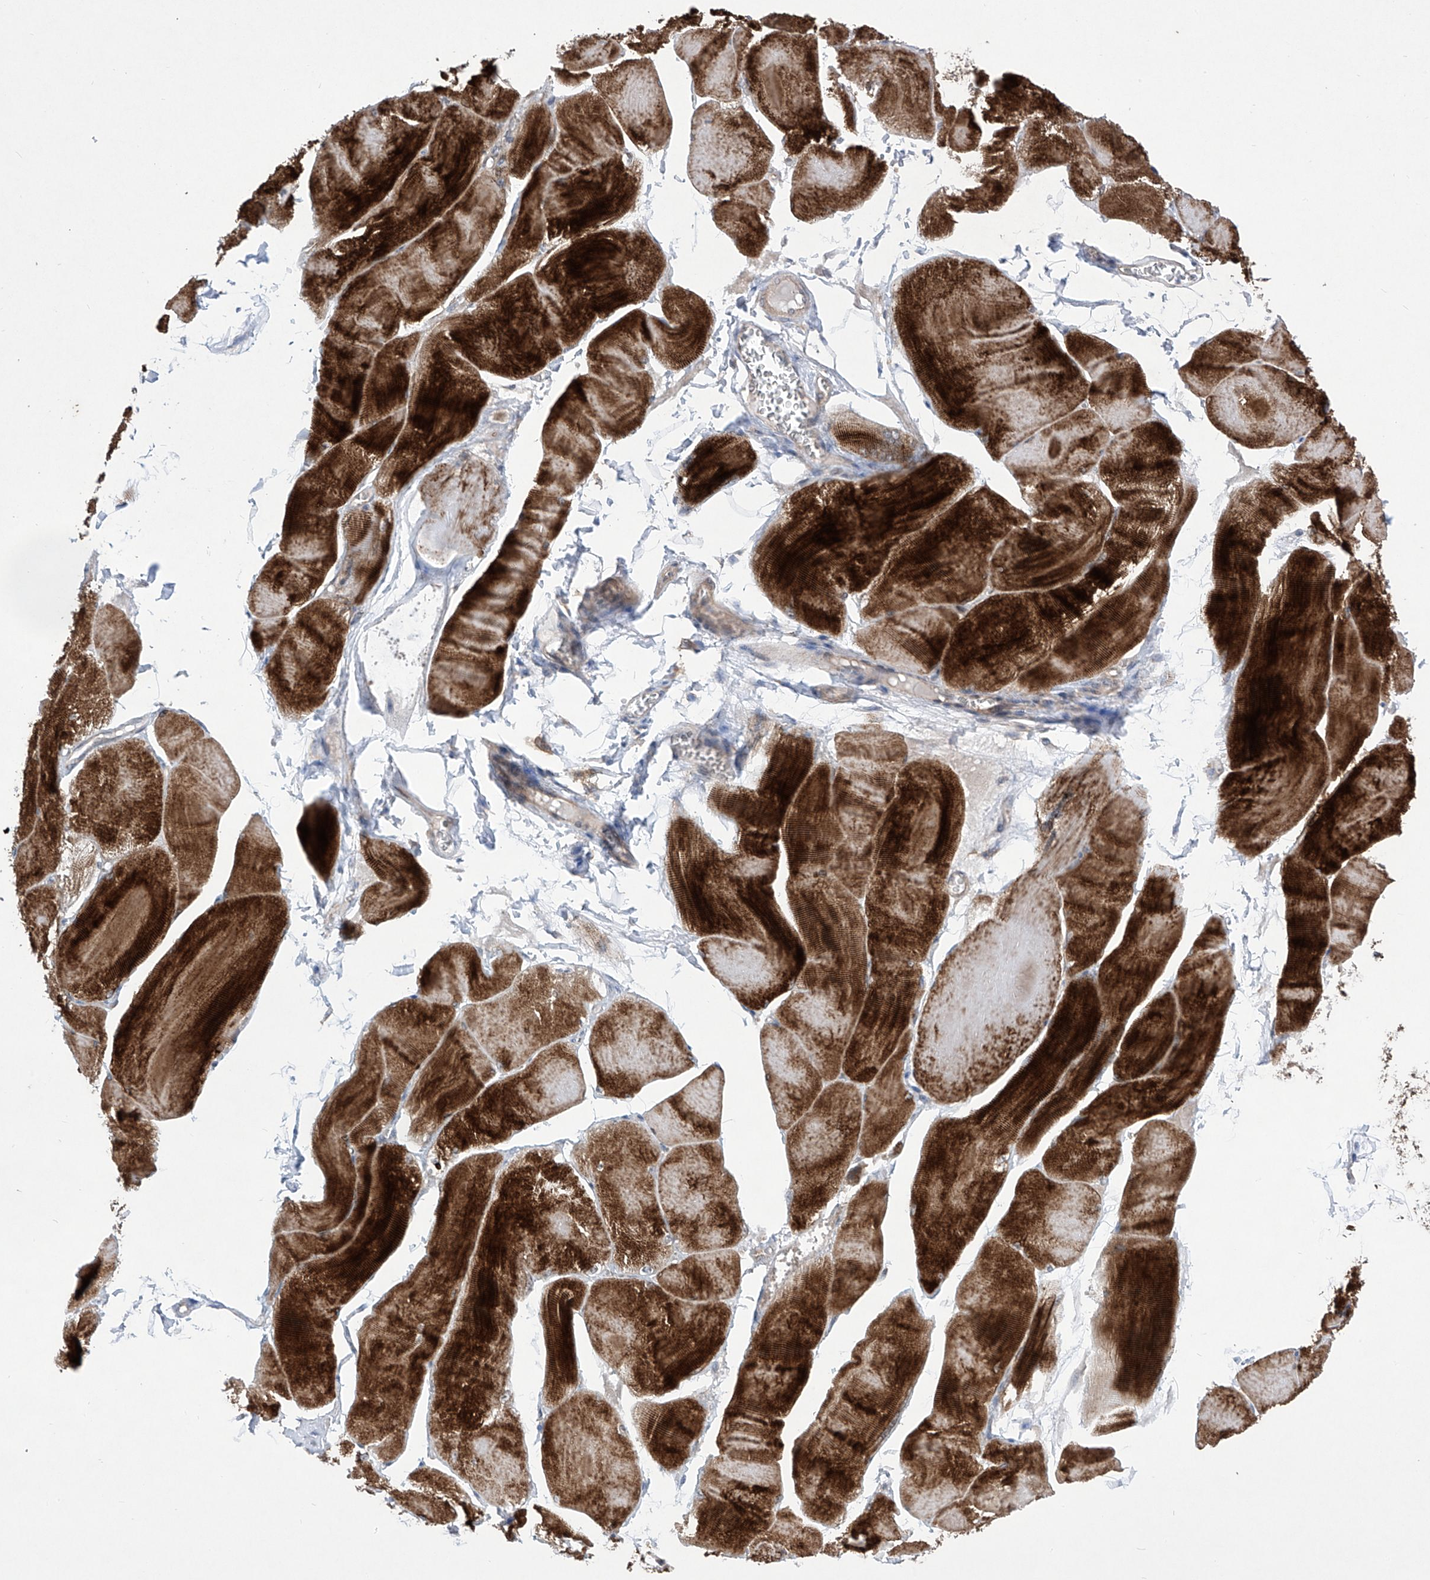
{"staining": {"intensity": "strong", "quantity": ">75%", "location": "cytoplasmic/membranous"}, "tissue": "skeletal muscle", "cell_type": "Myocytes", "image_type": "normal", "snomed": [{"axis": "morphology", "description": "Normal tissue, NOS"}, {"axis": "morphology", "description": "Basal cell carcinoma"}, {"axis": "topography", "description": "Skeletal muscle"}], "caption": "A micrograph of human skeletal muscle stained for a protein shows strong cytoplasmic/membranous brown staining in myocytes. The staining was performed using DAB (3,3'-diaminobenzidine), with brown indicating positive protein expression. Nuclei are stained blue with hematoxylin.", "gene": "KIFC2", "patient": {"sex": "female", "age": 64}}